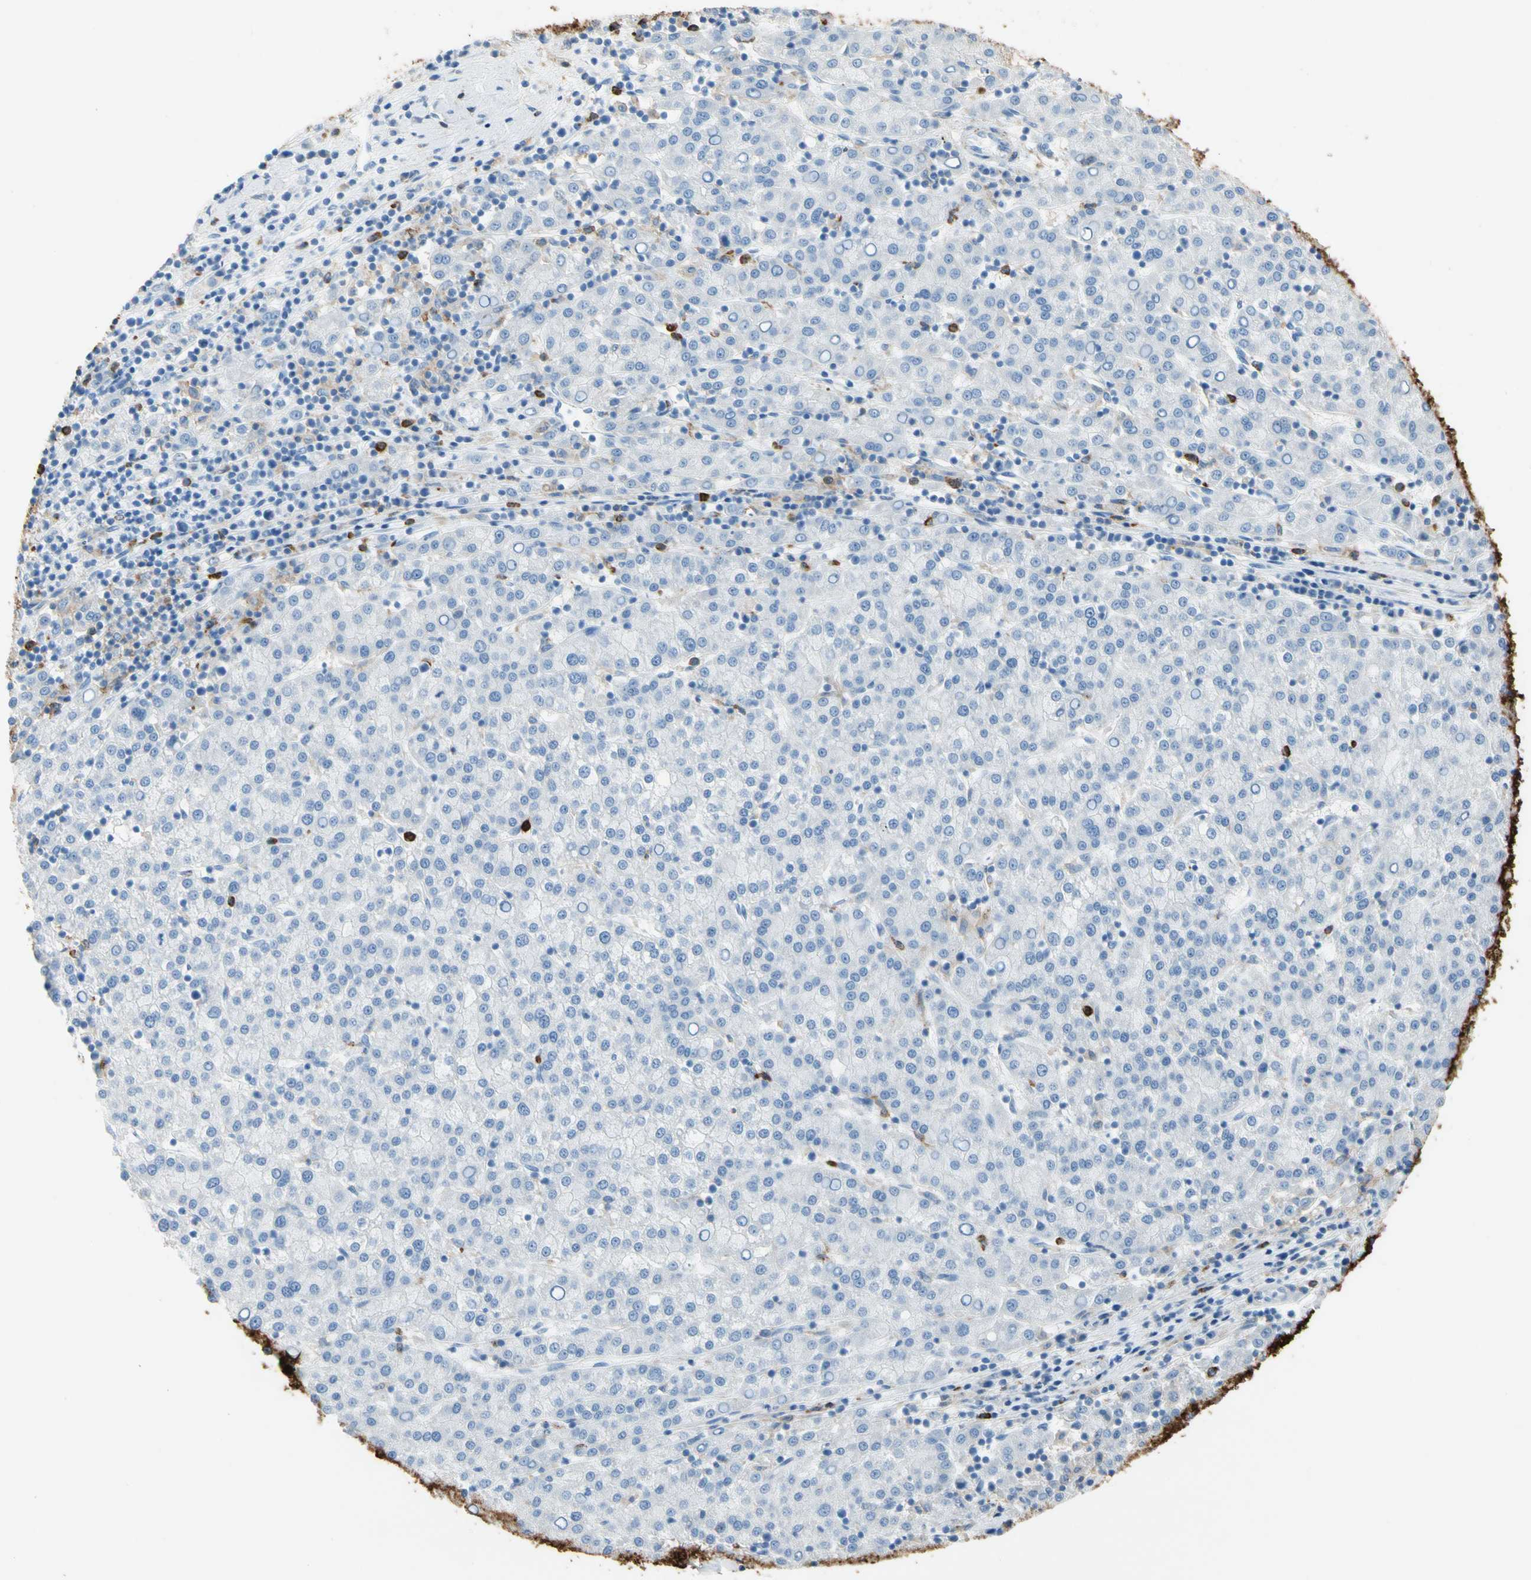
{"staining": {"intensity": "negative", "quantity": "none", "location": "none"}, "tissue": "liver cancer", "cell_type": "Tumor cells", "image_type": "cancer", "snomed": [{"axis": "morphology", "description": "Carcinoma, Hepatocellular, NOS"}, {"axis": "topography", "description": "Liver"}], "caption": "Immunohistochemical staining of human hepatocellular carcinoma (liver) shows no significant positivity in tumor cells. (DAB immunohistochemistry, high magnification).", "gene": "CLEC4A", "patient": {"sex": "female", "age": 58}}